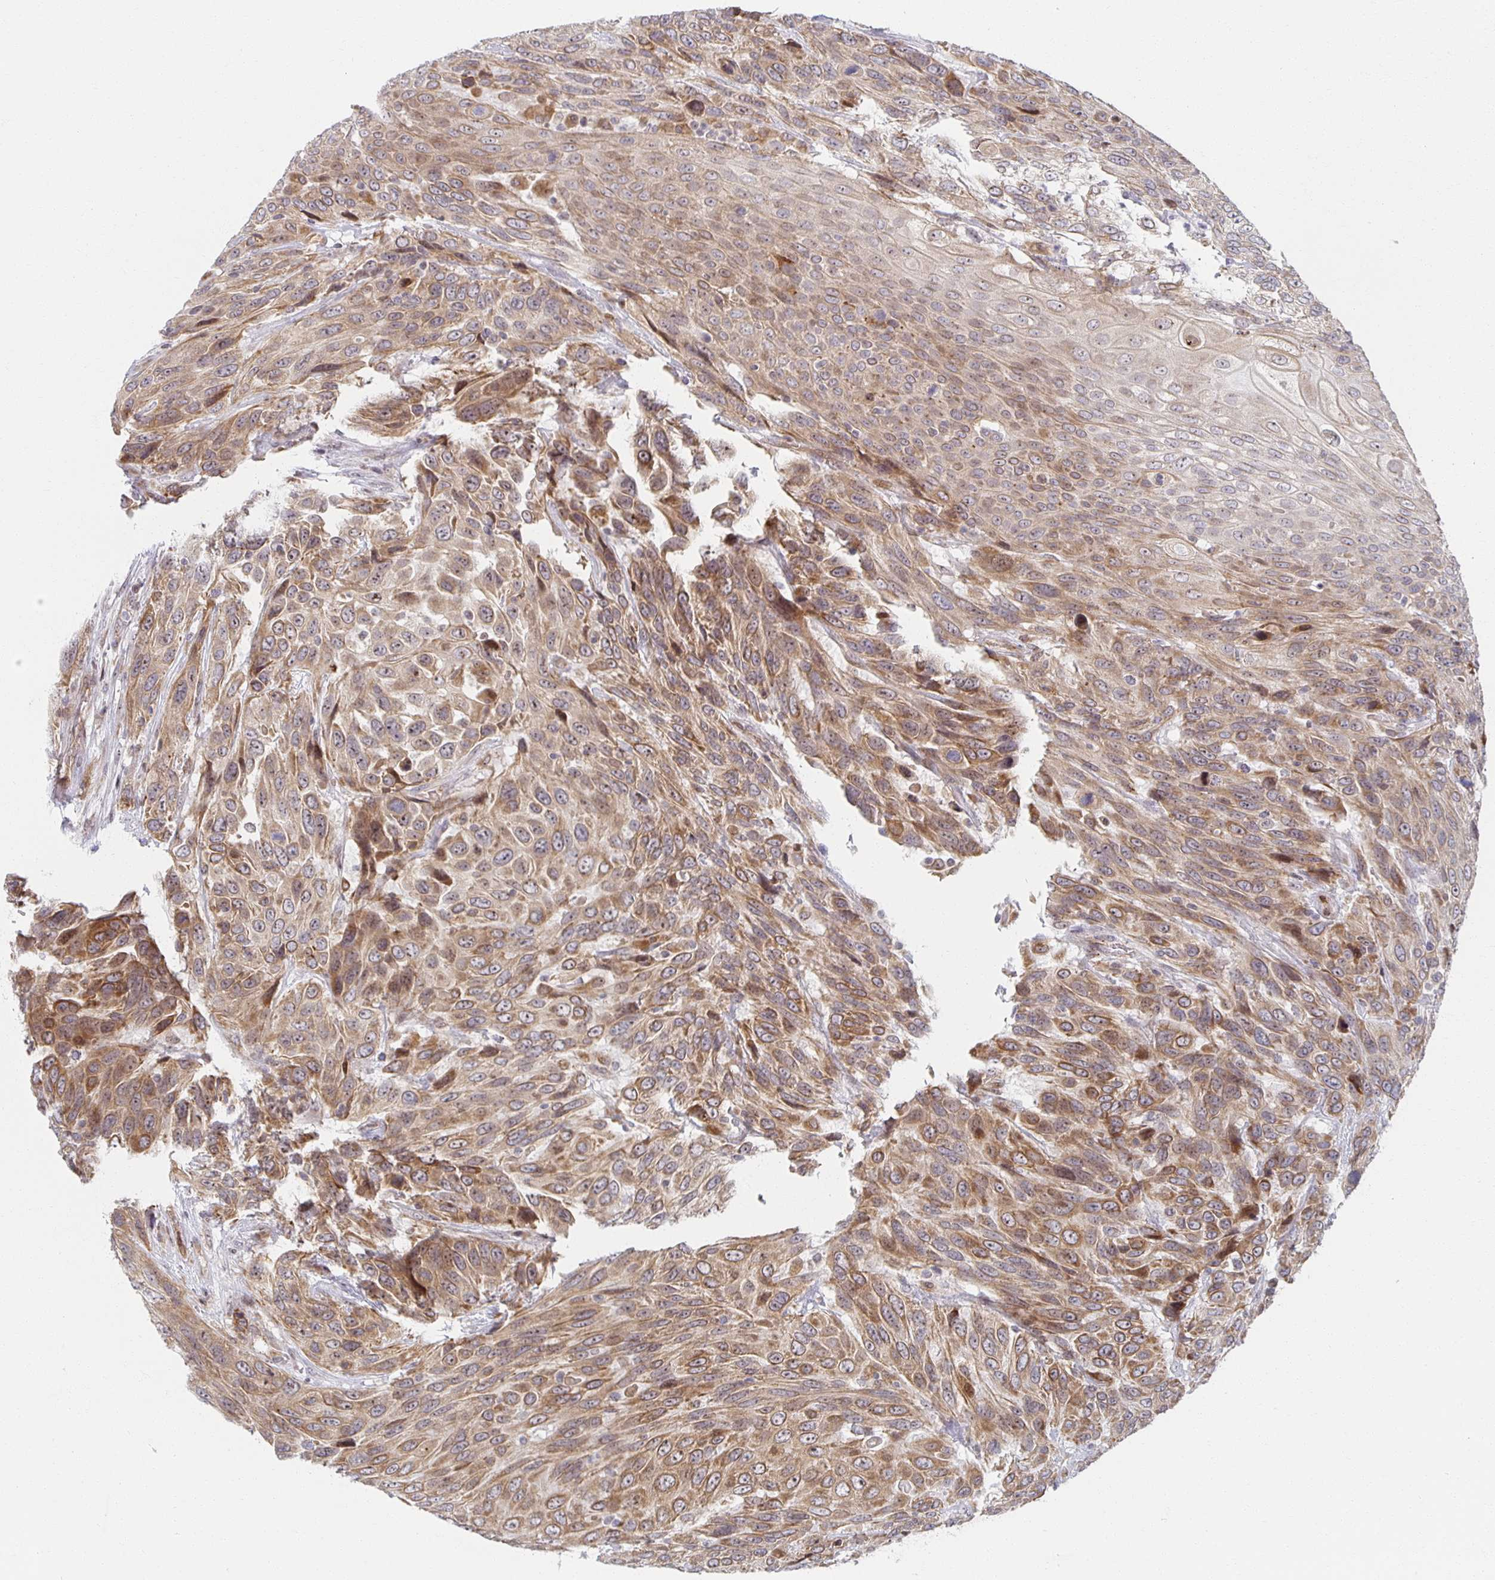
{"staining": {"intensity": "moderate", "quantity": ">75%", "location": "cytoplasmic/membranous"}, "tissue": "urothelial cancer", "cell_type": "Tumor cells", "image_type": "cancer", "snomed": [{"axis": "morphology", "description": "Urothelial carcinoma, High grade"}, {"axis": "topography", "description": "Urinary bladder"}], "caption": "Moderate cytoplasmic/membranous expression for a protein is seen in approximately >75% of tumor cells of urothelial cancer using IHC.", "gene": "HCFC1R1", "patient": {"sex": "female", "age": 70}}